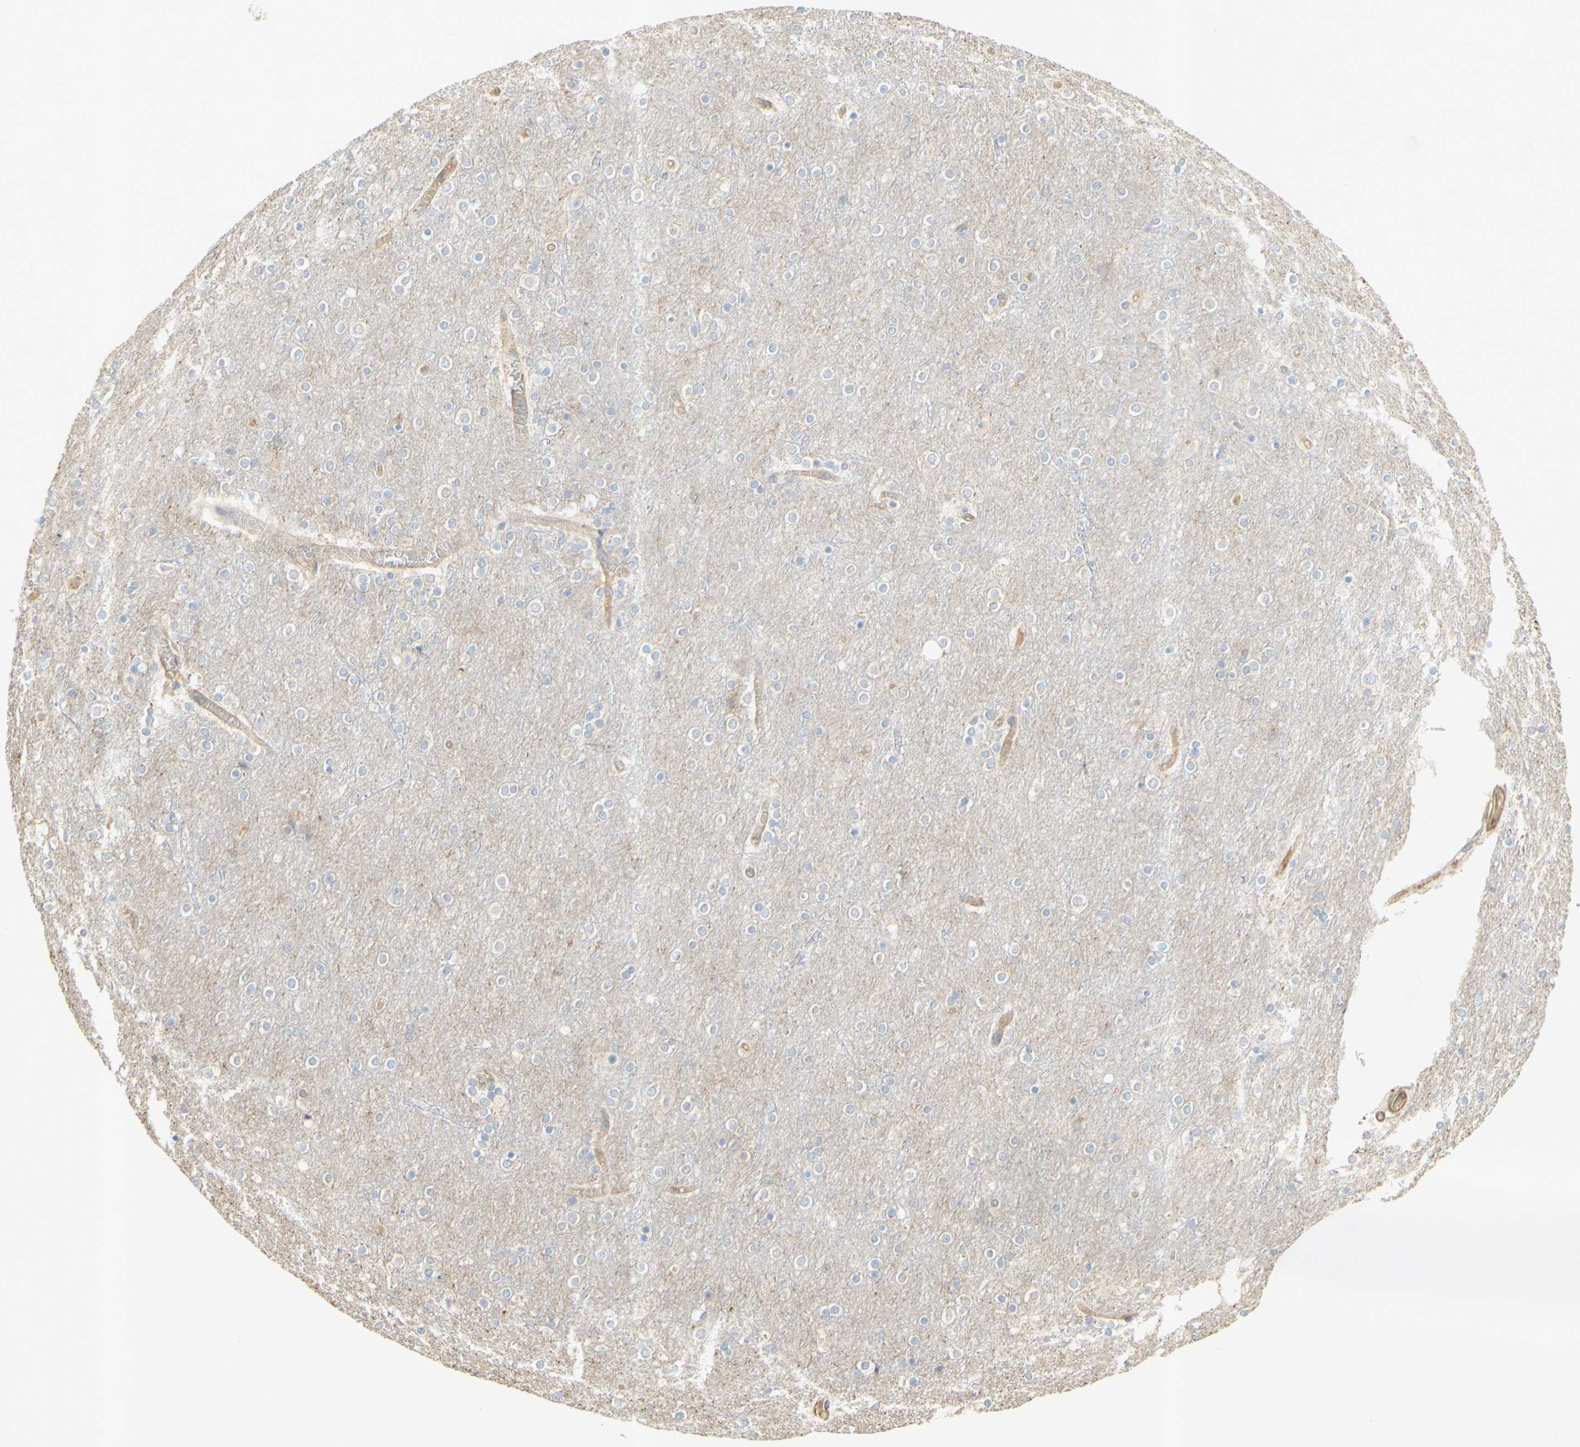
{"staining": {"intensity": "moderate", "quantity": ">75%", "location": "cytoplasmic/membranous"}, "tissue": "cerebral cortex", "cell_type": "Endothelial cells", "image_type": "normal", "snomed": [{"axis": "morphology", "description": "Normal tissue, NOS"}, {"axis": "topography", "description": "Cerebral cortex"}], "caption": "An IHC histopathology image of benign tissue is shown. Protein staining in brown shows moderate cytoplasmic/membranous positivity in cerebral cortex within endothelial cells.", "gene": "IKBKG", "patient": {"sex": "female", "age": 54}}